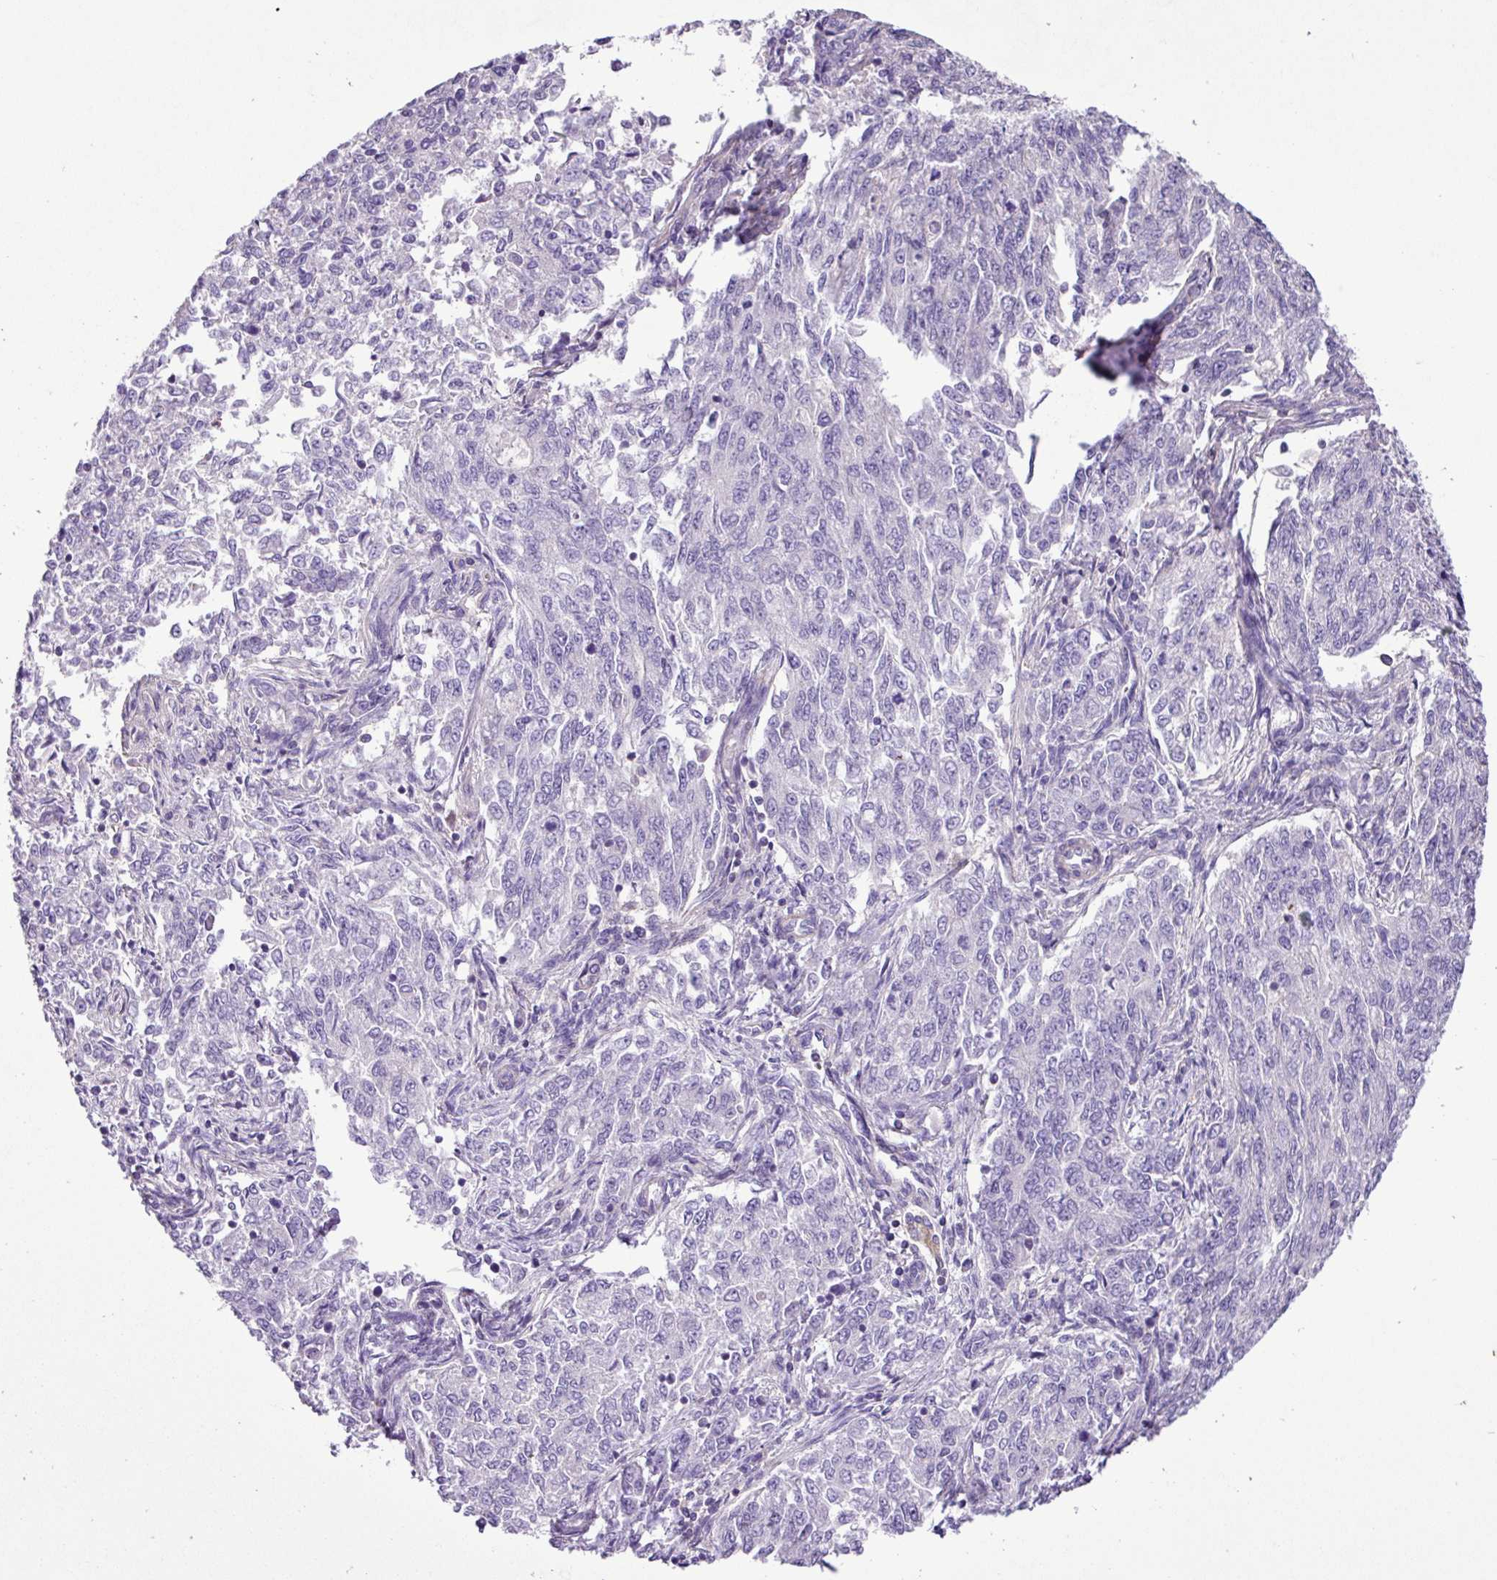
{"staining": {"intensity": "negative", "quantity": "none", "location": "none"}, "tissue": "endometrial cancer", "cell_type": "Tumor cells", "image_type": "cancer", "snomed": [{"axis": "morphology", "description": "Adenocarcinoma, NOS"}, {"axis": "topography", "description": "Endometrium"}], "caption": "High power microscopy image of an immunohistochemistry photomicrograph of adenocarcinoma (endometrial), revealing no significant staining in tumor cells.", "gene": "ZNF334", "patient": {"sex": "female", "age": 50}}